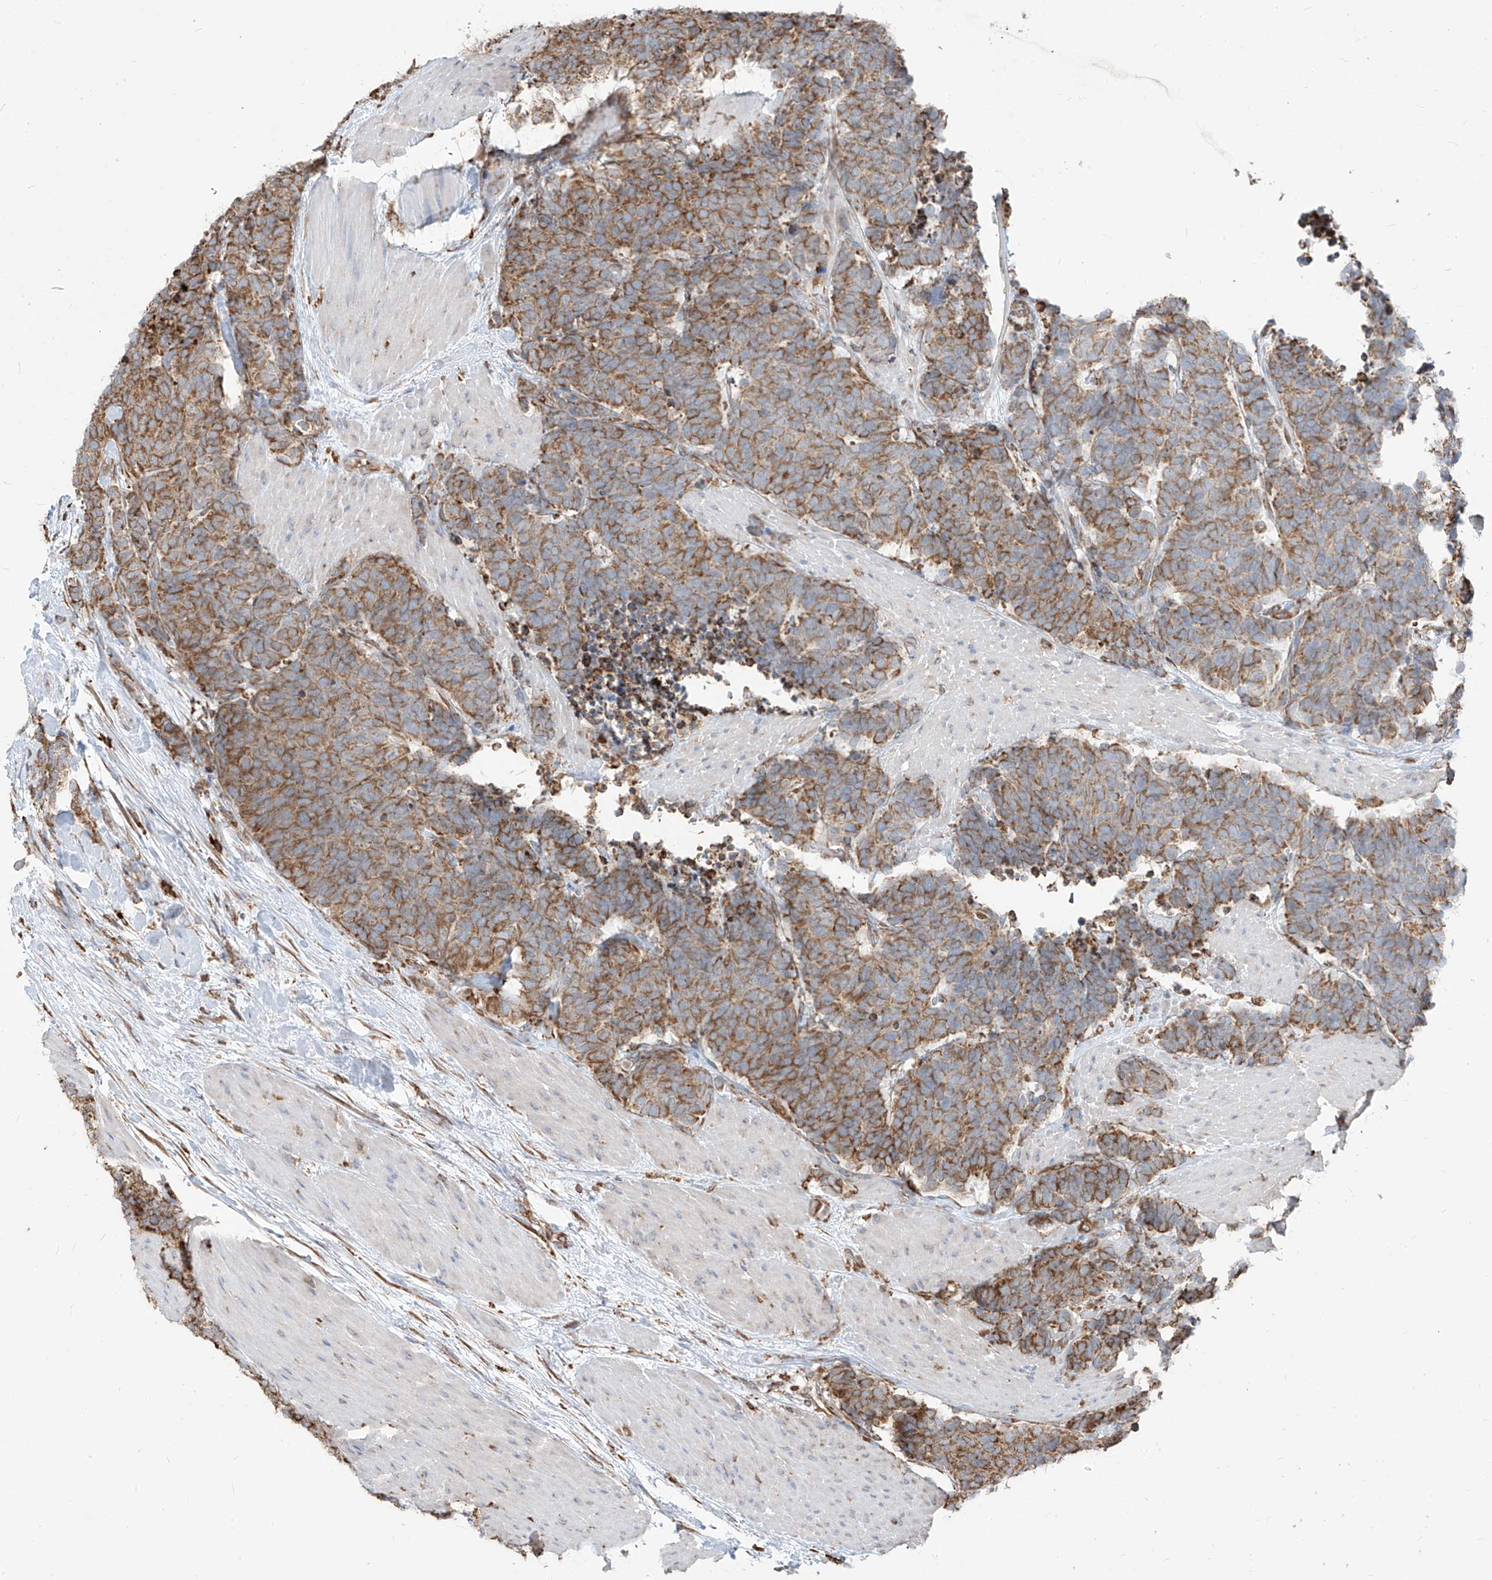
{"staining": {"intensity": "moderate", "quantity": ">75%", "location": "cytoplasmic/membranous"}, "tissue": "carcinoid", "cell_type": "Tumor cells", "image_type": "cancer", "snomed": [{"axis": "morphology", "description": "Carcinoma, NOS"}, {"axis": "morphology", "description": "Carcinoid, malignant, NOS"}, {"axis": "topography", "description": "Urinary bladder"}], "caption": "Immunohistochemistry of human carcinoma exhibits medium levels of moderate cytoplasmic/membranous expression in about >75% of tumor cells.", "gene": "PDIA6", "patient": {"sex": "male", "age": 57}}